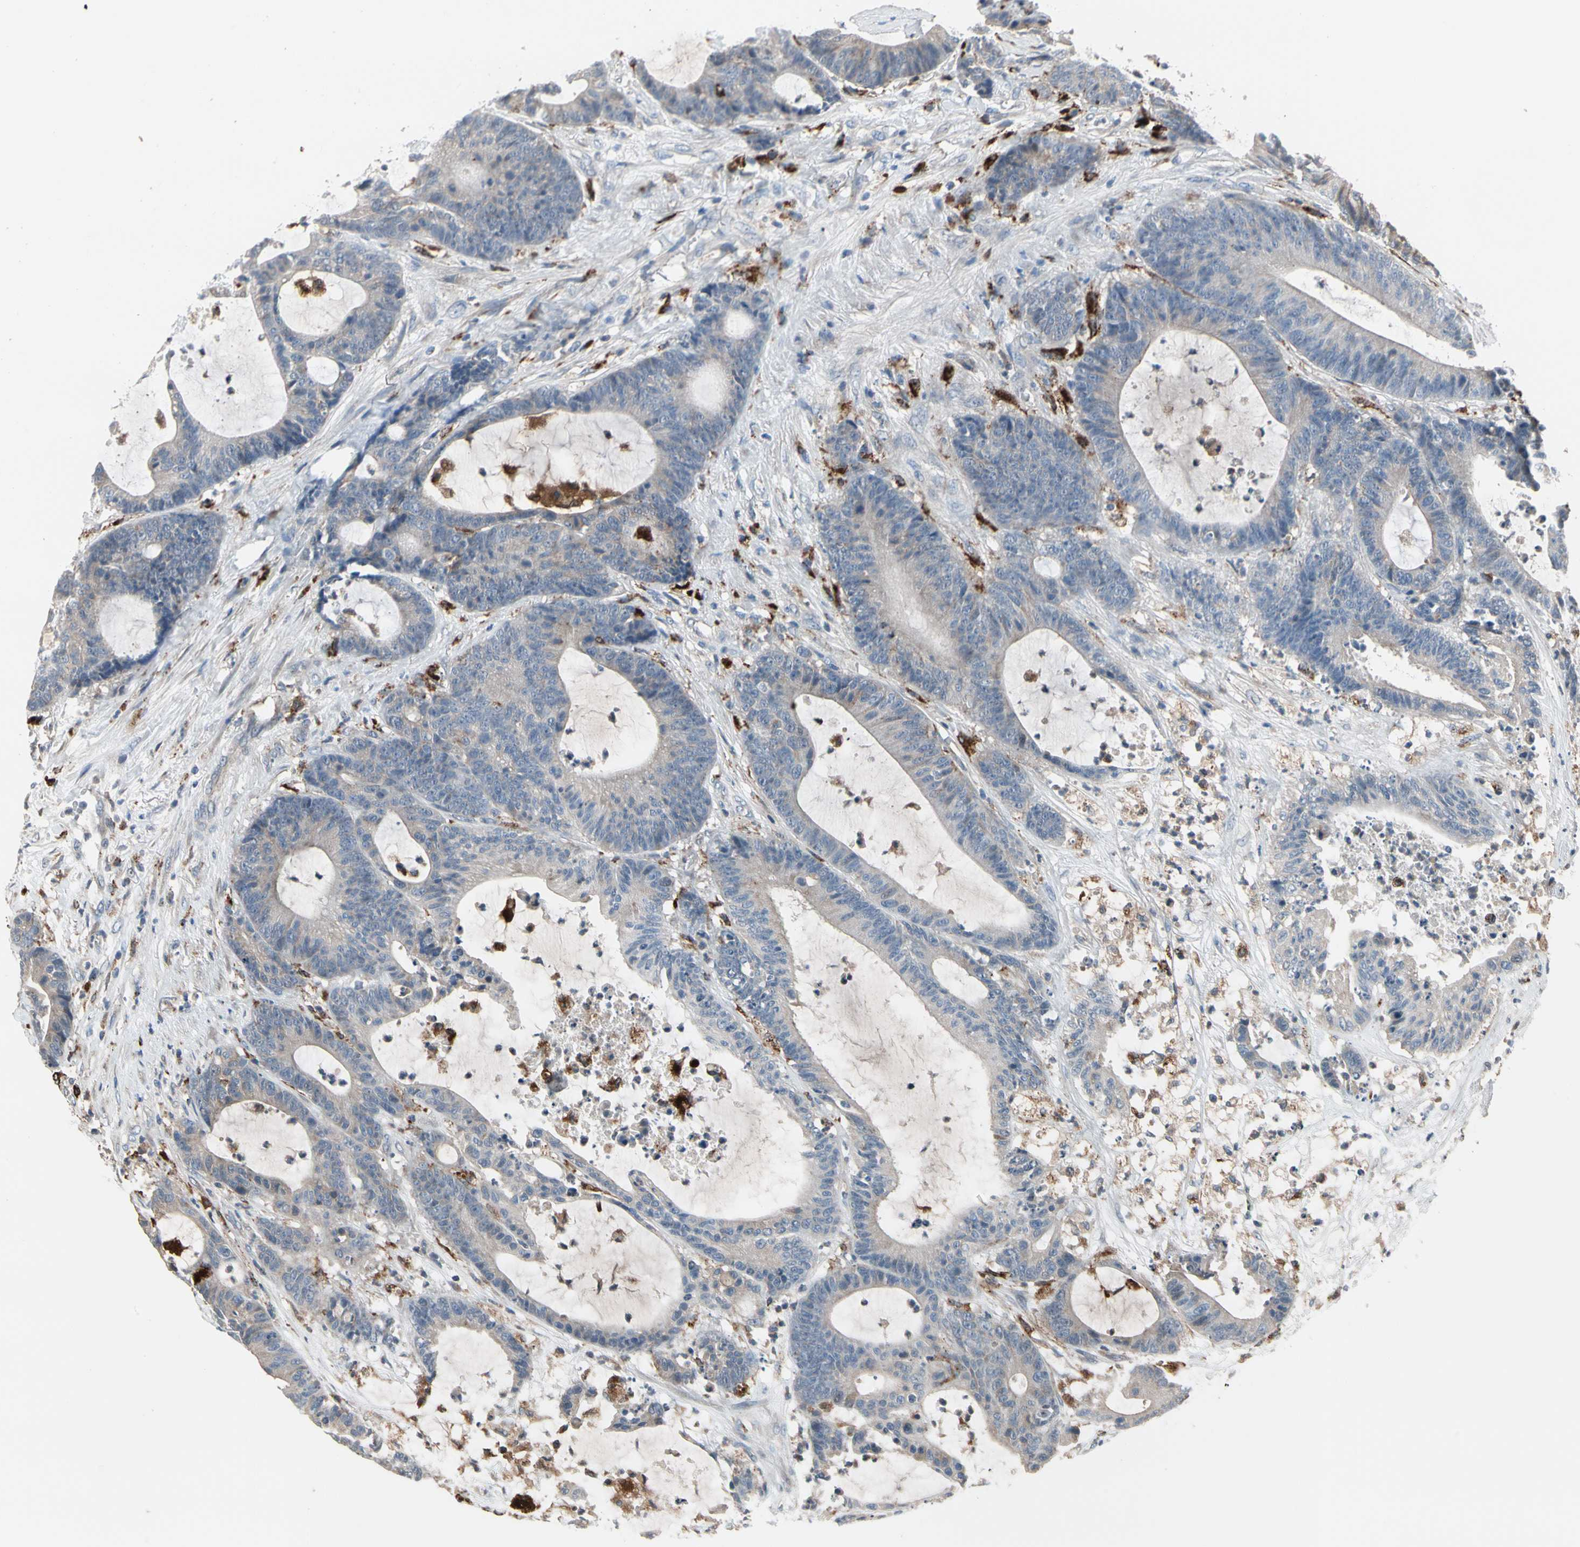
{"staining": {"intensity": "weak", "quantity": "<25%", "location": "cytoplasmic/membranous"}, "tissue": "colorectal cancer", "cell_type": "Tumor cells", "image_type": "cancer", "snomed": [{"axis": "morphology", "description": "Adenocarcinoma, NOS"}, {"axis": "topography", "description": "Colon"}], "caption": "Tumor cells are negative for protein expression in human colorectal cancer (adenocarcinoma).", "gene": "GM2A", "patient": {"sex": "female", "age": 84}}